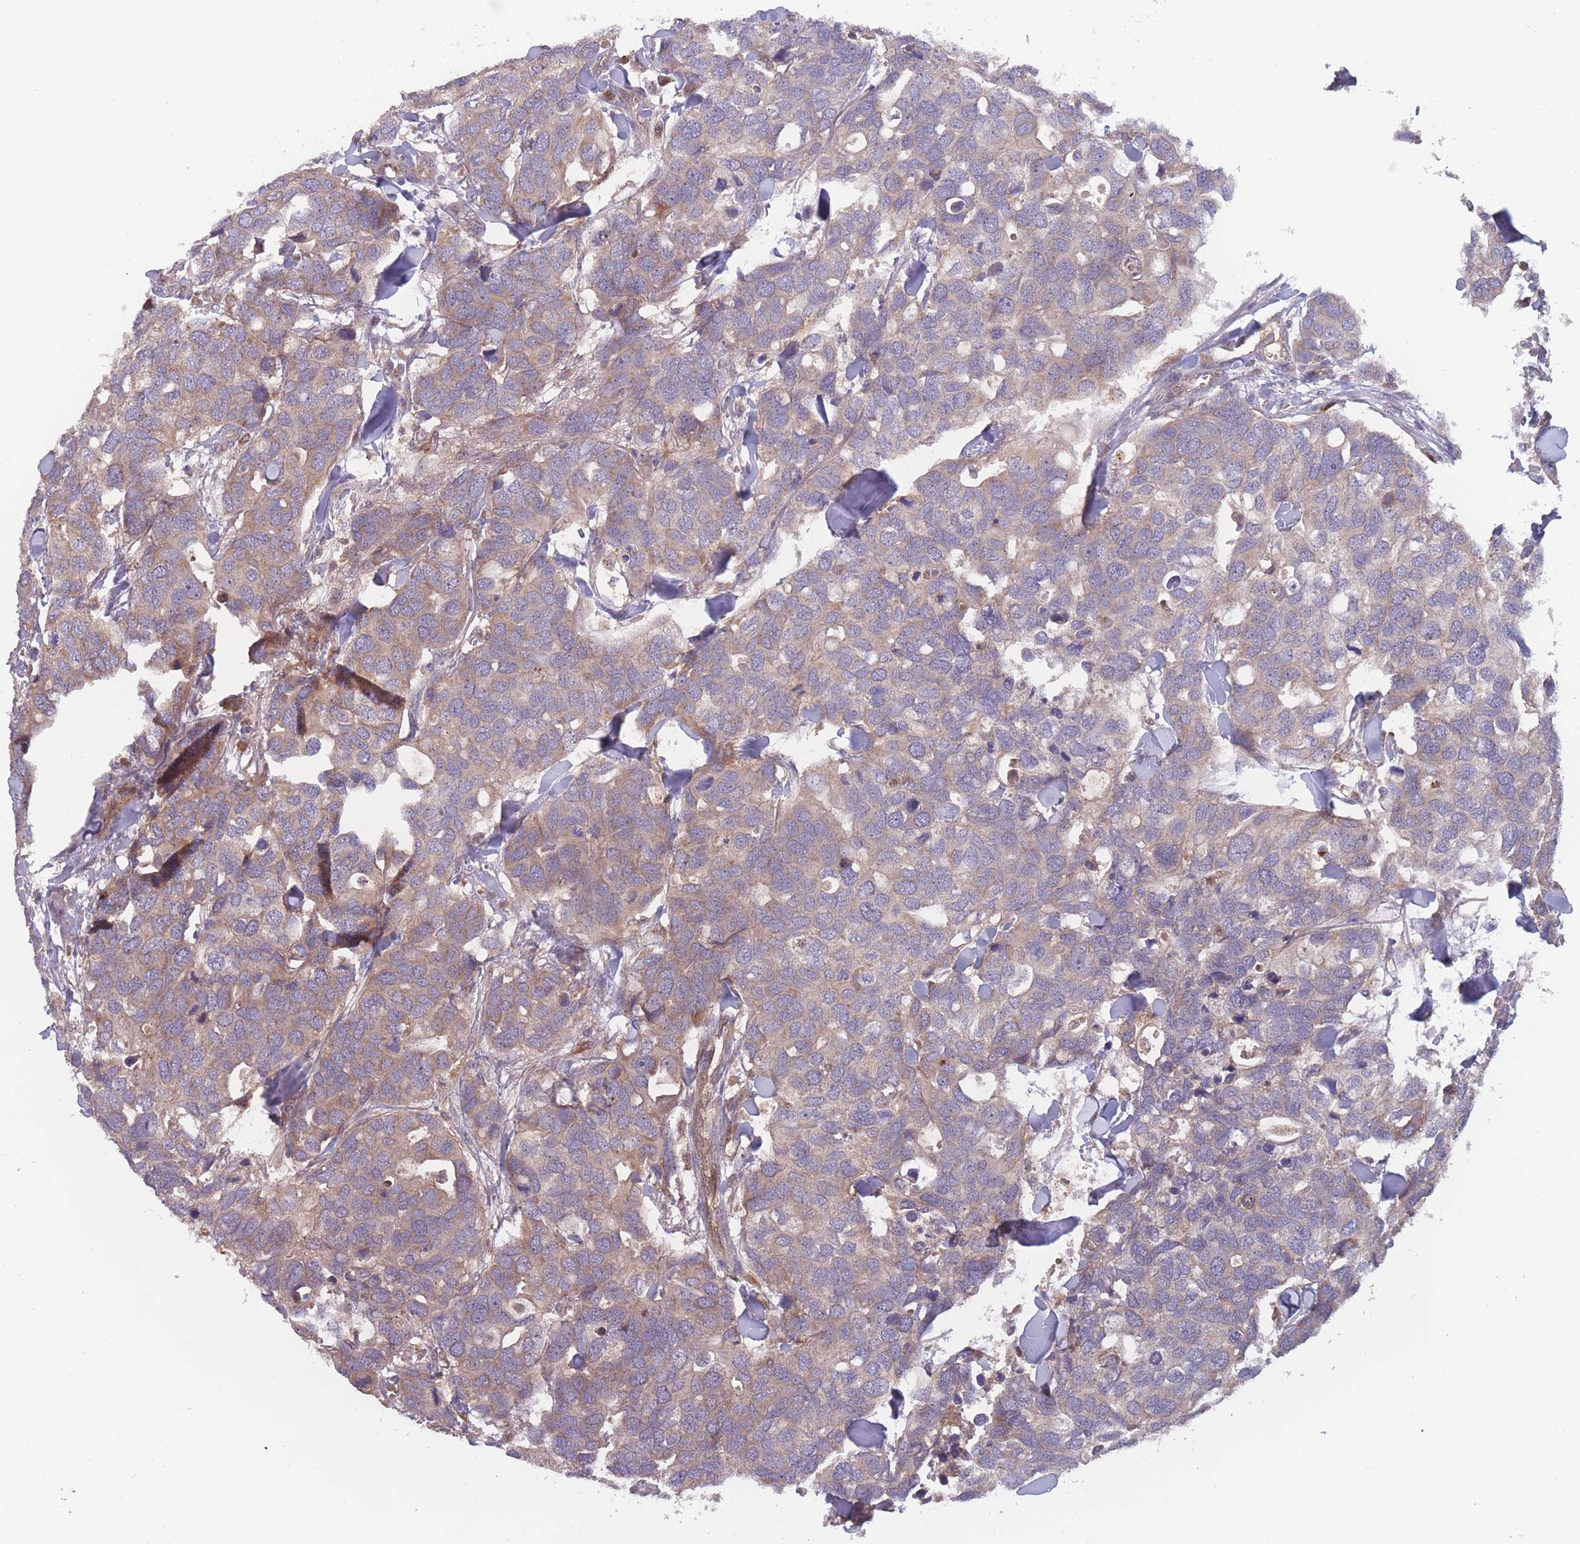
{"staining": {"intensity": "weak", "quantity": "25%-75%", "location": "cytoplasmic/membranous"}, "tissue": "breast cancer", "cell_type": "Tumor cells", "image_type": "cancer", "snomed": [{"axis": "morphology", "description": "Duct carcinoma"}, {"axis": "topography", "description": "Breast"}], "caption": "Intraductal carcinoma (breast) stained for a protein exhibits weak cytoplasmic/membranous positivity in tumor cells. (DAB (3,3'-diaminobenzidine) IHC with brightfield microscopy, high magnification).", "gene": "ATP5MG", "patient": {"sex": "female", "age": 83}}